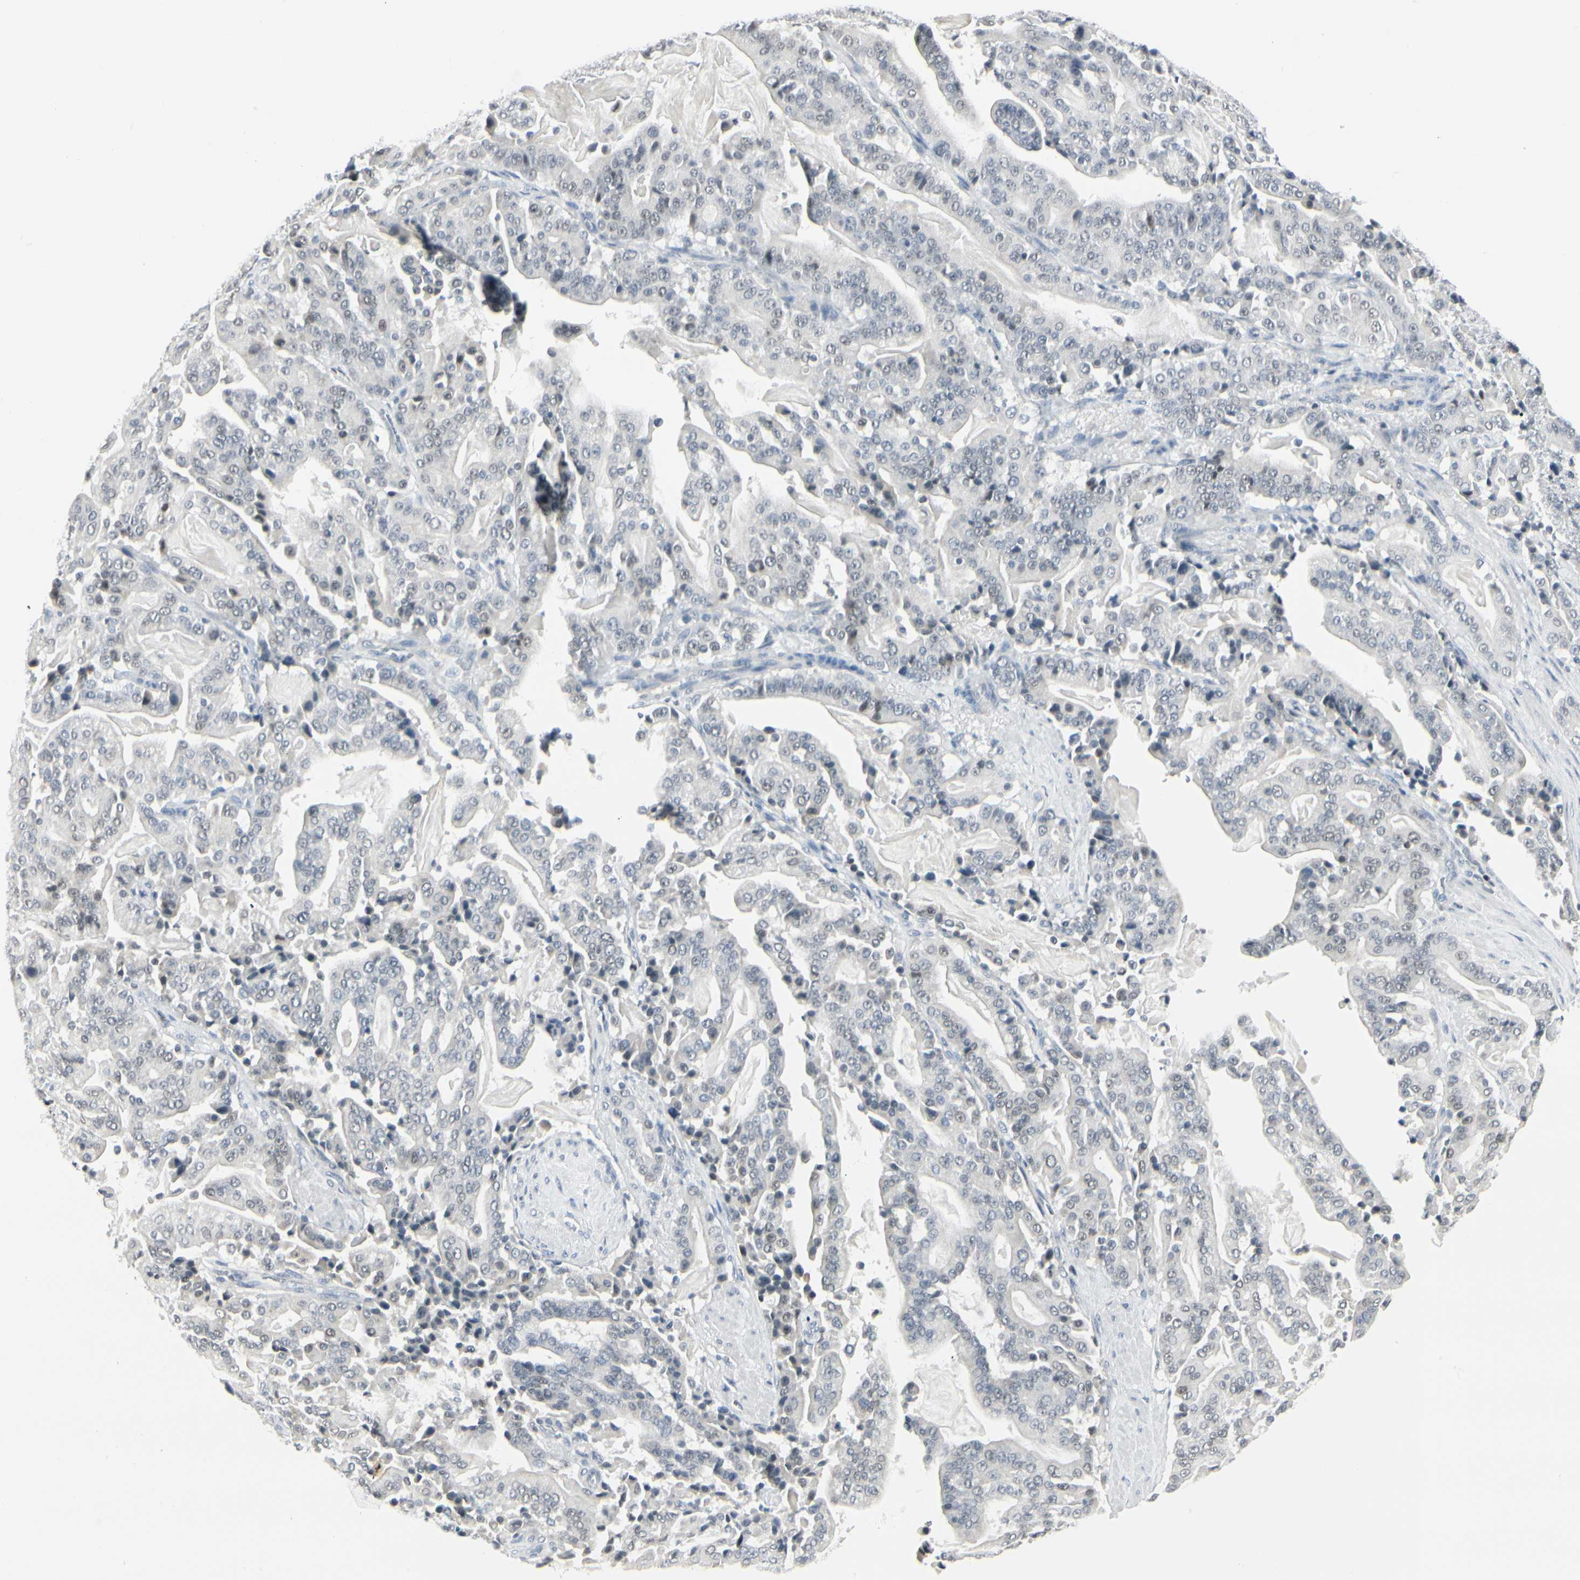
{"staining": {"intensity": "negative", "quantity": "none", "location": "none"}, "tissue": "pancreatic cancer", "cell_type": "Tumor cells", "image_type": "cancer", "snomed": [{"axis": "morphology", "description": "Adenocarcinoma, NOS"}, {"axis": "topography", "description": "Pancreas"}], "caption": "DAB immunohistochemical staining of human pancreatic cancer exhibits no significant positivity in tumor cells. (Brightfield microscopy of DAB (3,3'-diaminobenzidine) immunohistochemistry at high magnification).", "gene": "ZBTB7B", "patient": {"sex": "male", "age": 63}}